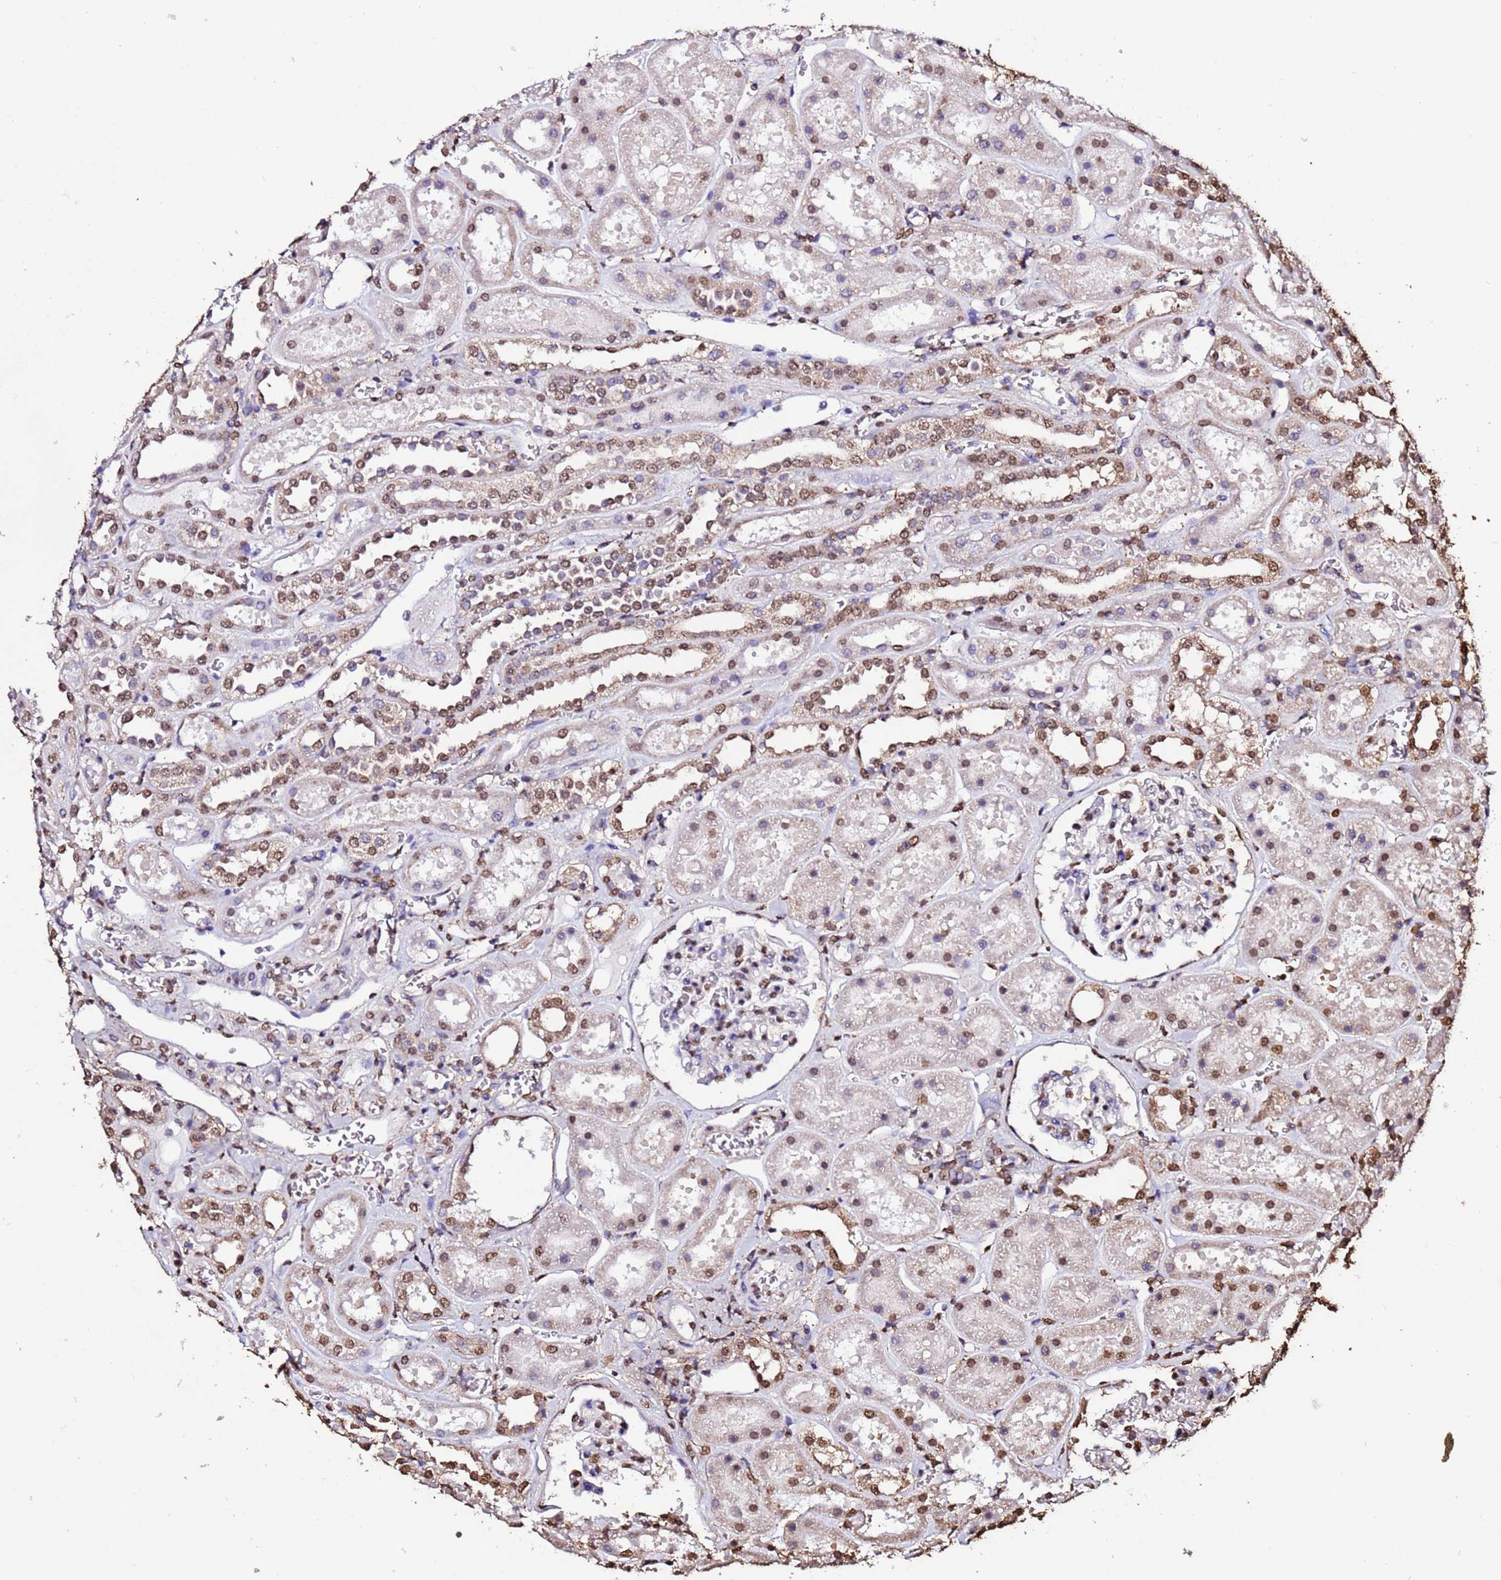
{"staining": {"intensity": "moderate", "quantity": "25%-75%", "location": "nuclear"}, "tissue": "kidney", "cell_type": "Cells in glomeruli", "image_type": "normal", "snomed": [{"axis": "morphology", "description": "Normal tissue, NOS"}, {"axis": "topography", "description": "Kidney"}], "caption": "Protein expression analysis of normal human kidney reveals moderate nuclear staining in approximately 25%-75% of cells in glomeruli.", "gene": "TRIP6", "patient": {"sex": "female", "age": 41}}